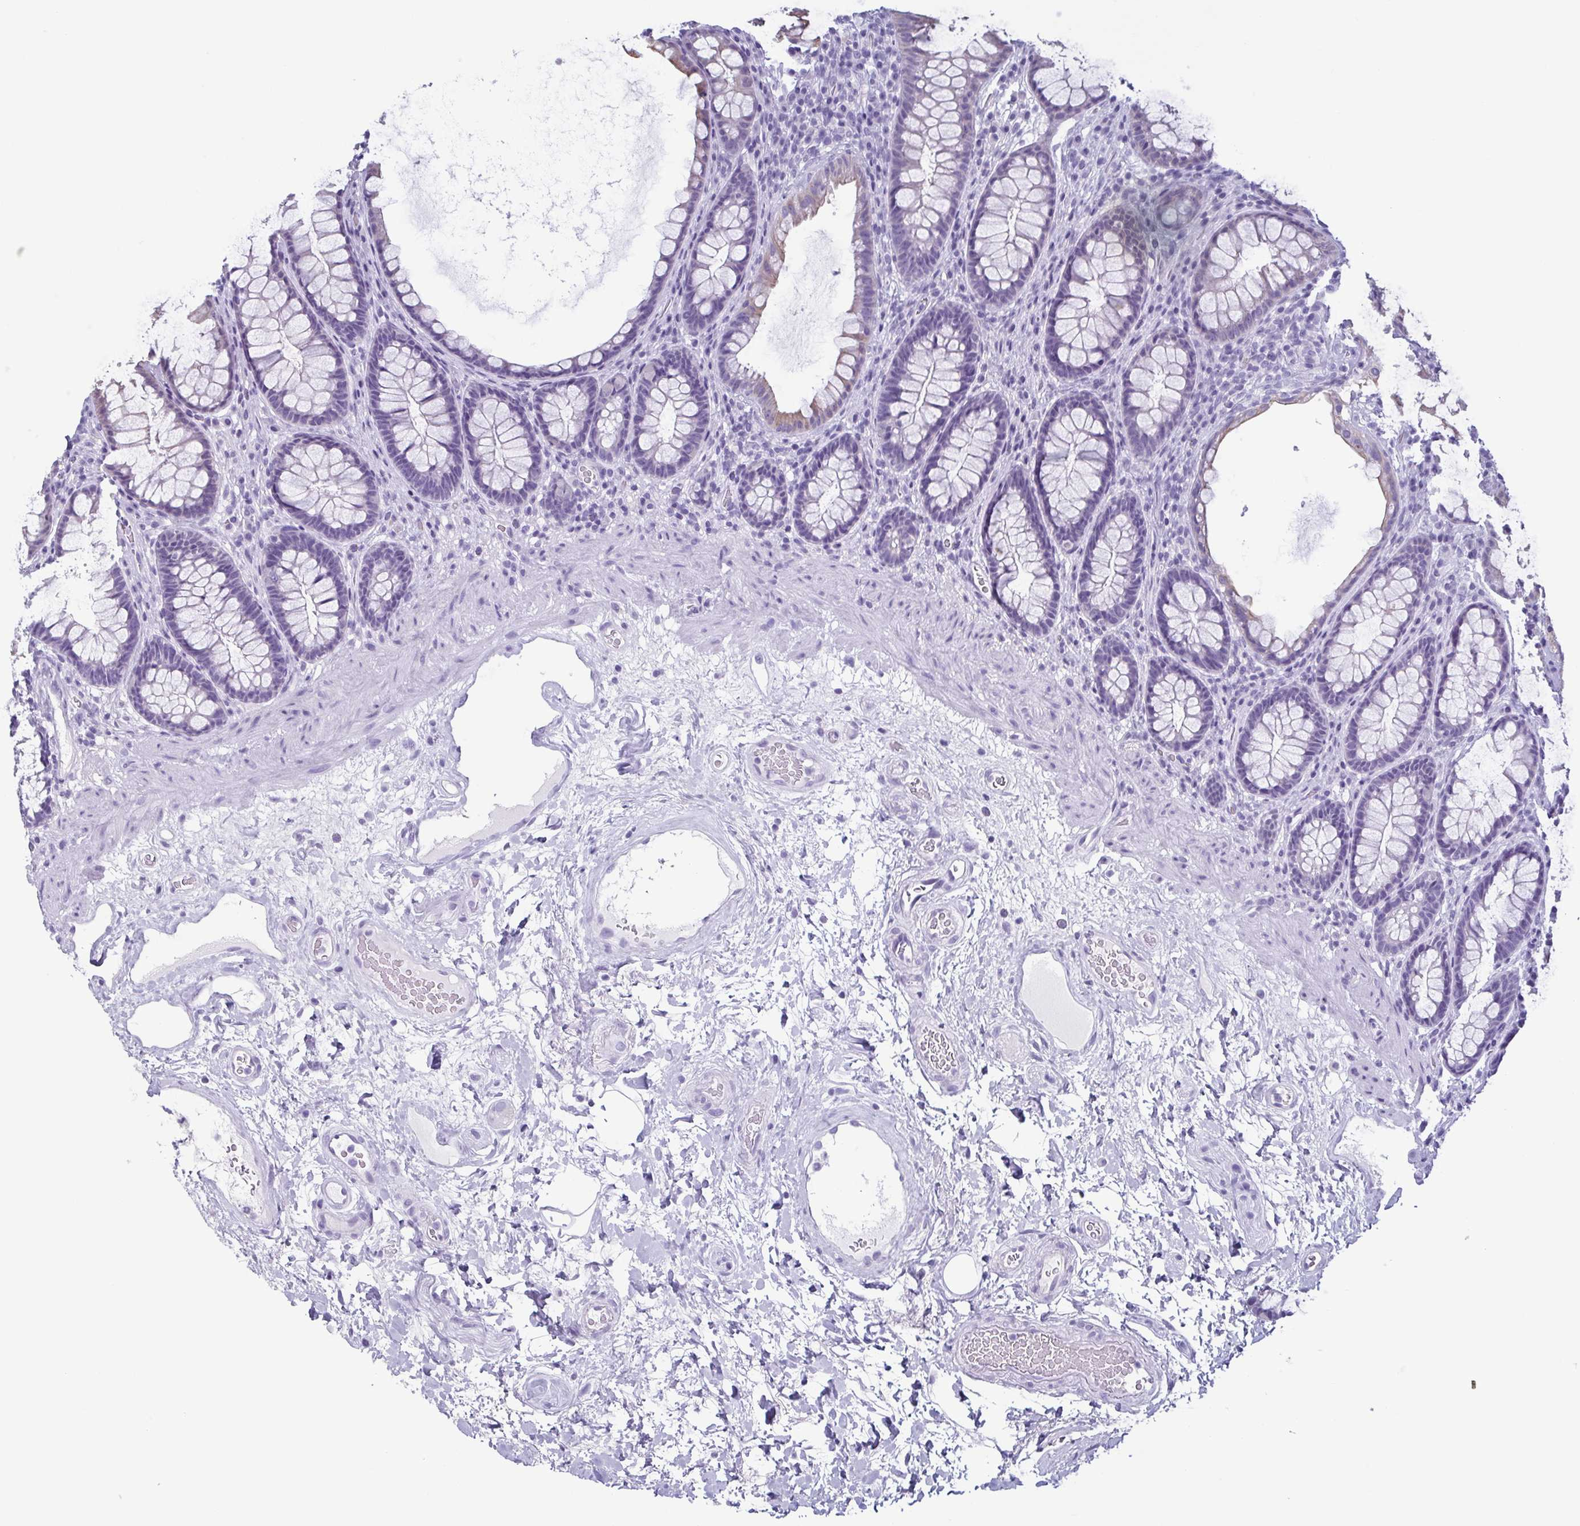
{"staining": {"intensity": "weak", "quantity": "<25%", "location": "cytoplasmic/membranous"}, "tissue": "rectum", "cell_type": "Glandular cells", "image_type": "normal", "snomed": [{"axis": "morphology", "description": "Normal tissue, NOS"}, {"axis": "topography", "description": "Rectum"}], "caption": "High power microscopy micrograph of an IHC histopathology image of benign rectum, revealing no significant staining in glandular cells. (Immunohistochemistry, brightfield microscopy, high magnification).", "gene": "KRT10", "patient": {"sex": "male", "age": 72}}